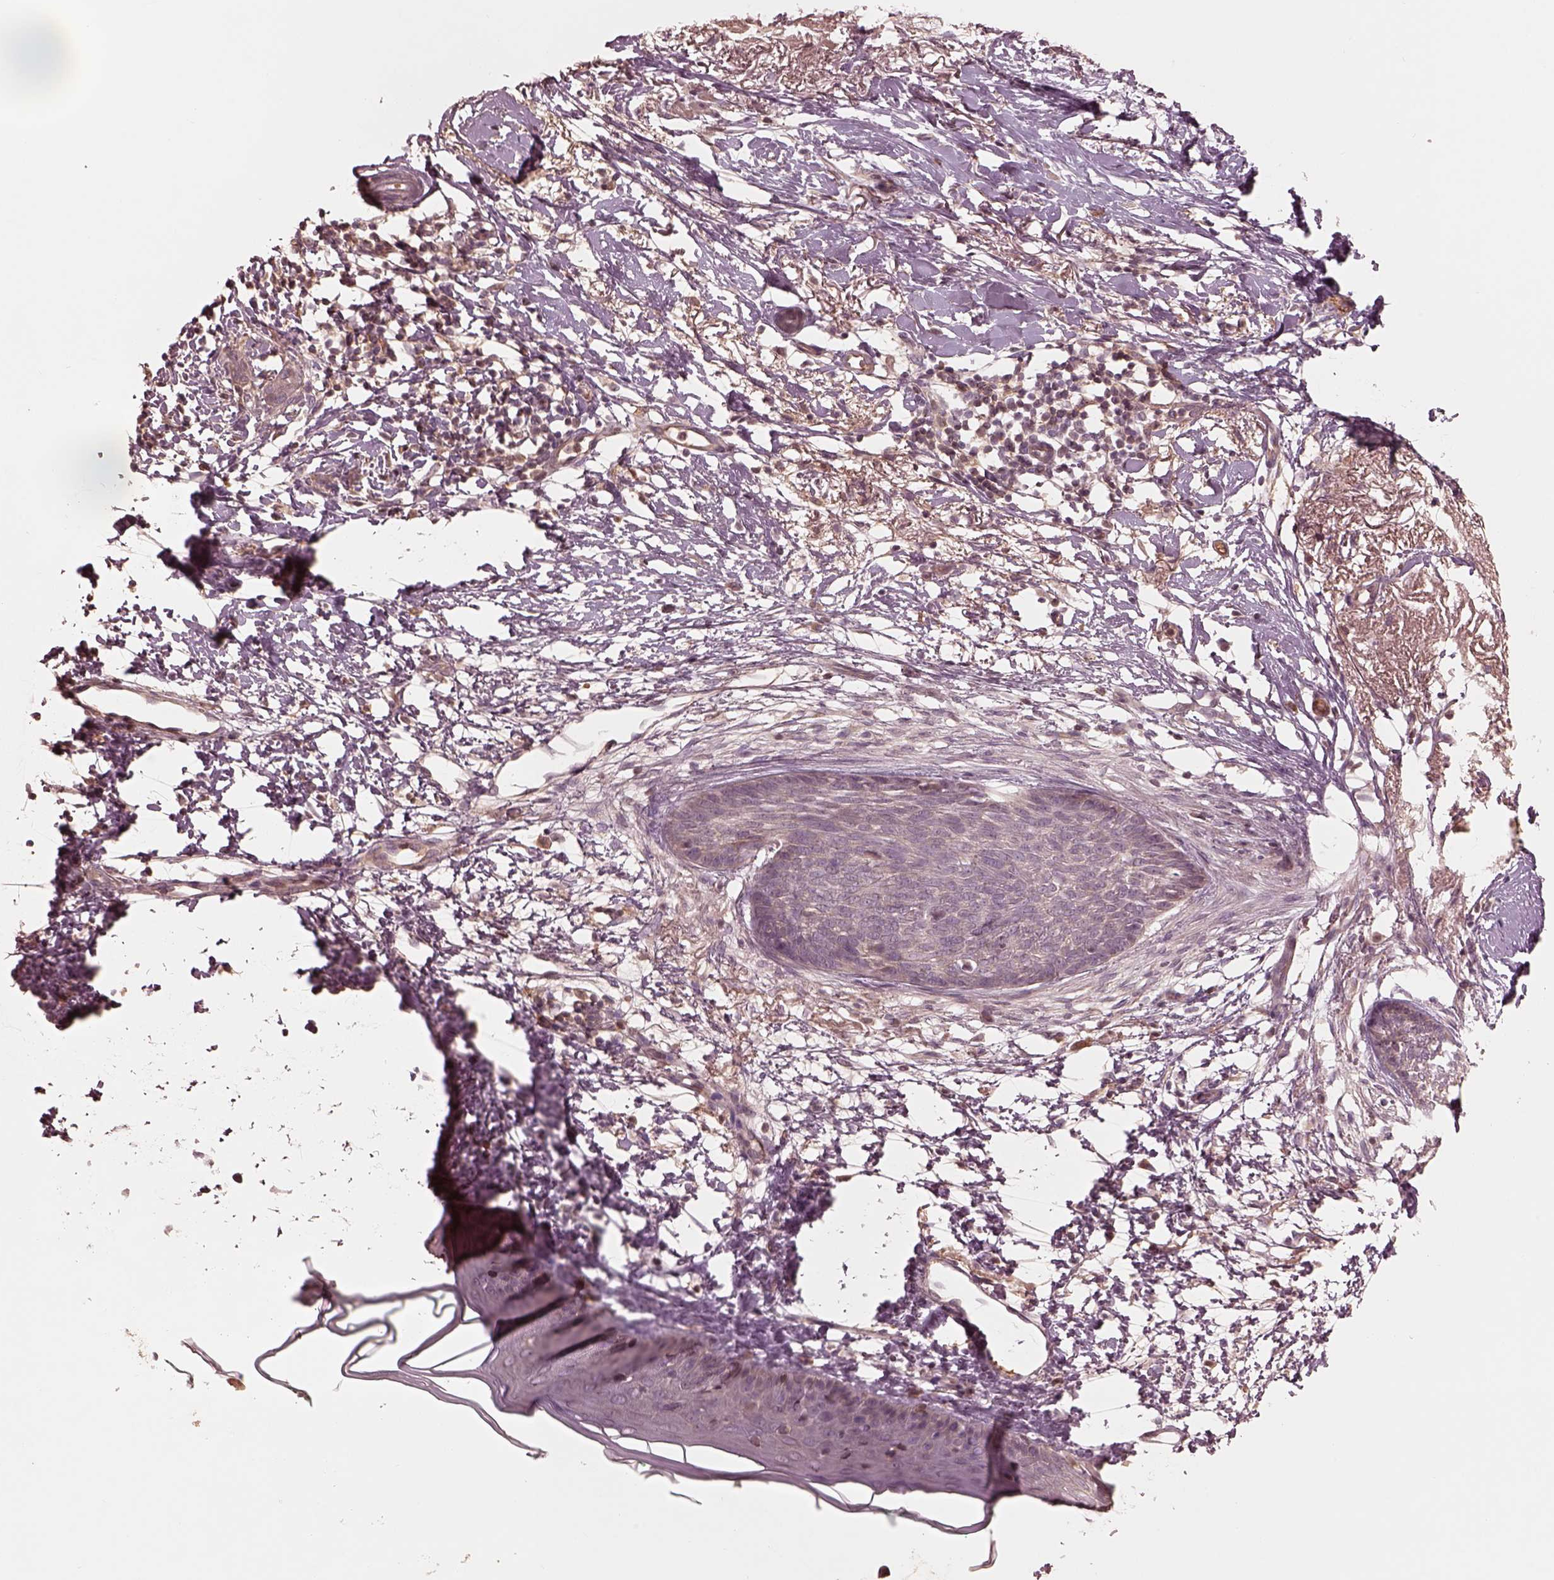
{"staining": {"intensity": "negative", "quantity": "none", "location": "none"}, "tissue": "skin cancer", "cell_type": "Tumor cells", "image_type": "cancer", "snomed": [{"axis": "morphology", "description": "Normal tissue, NOS"}, {"axis": "morphology", "description": "Basal cell carcinoma"}, {"axis": "topography", "description": "Skin"}], "caption": "The photomicrograph demonstrates no staining of tumor cells in skin basal cell carcinoma.", "gene": "TF", "patient": {"sex": "male", "age": 84}}